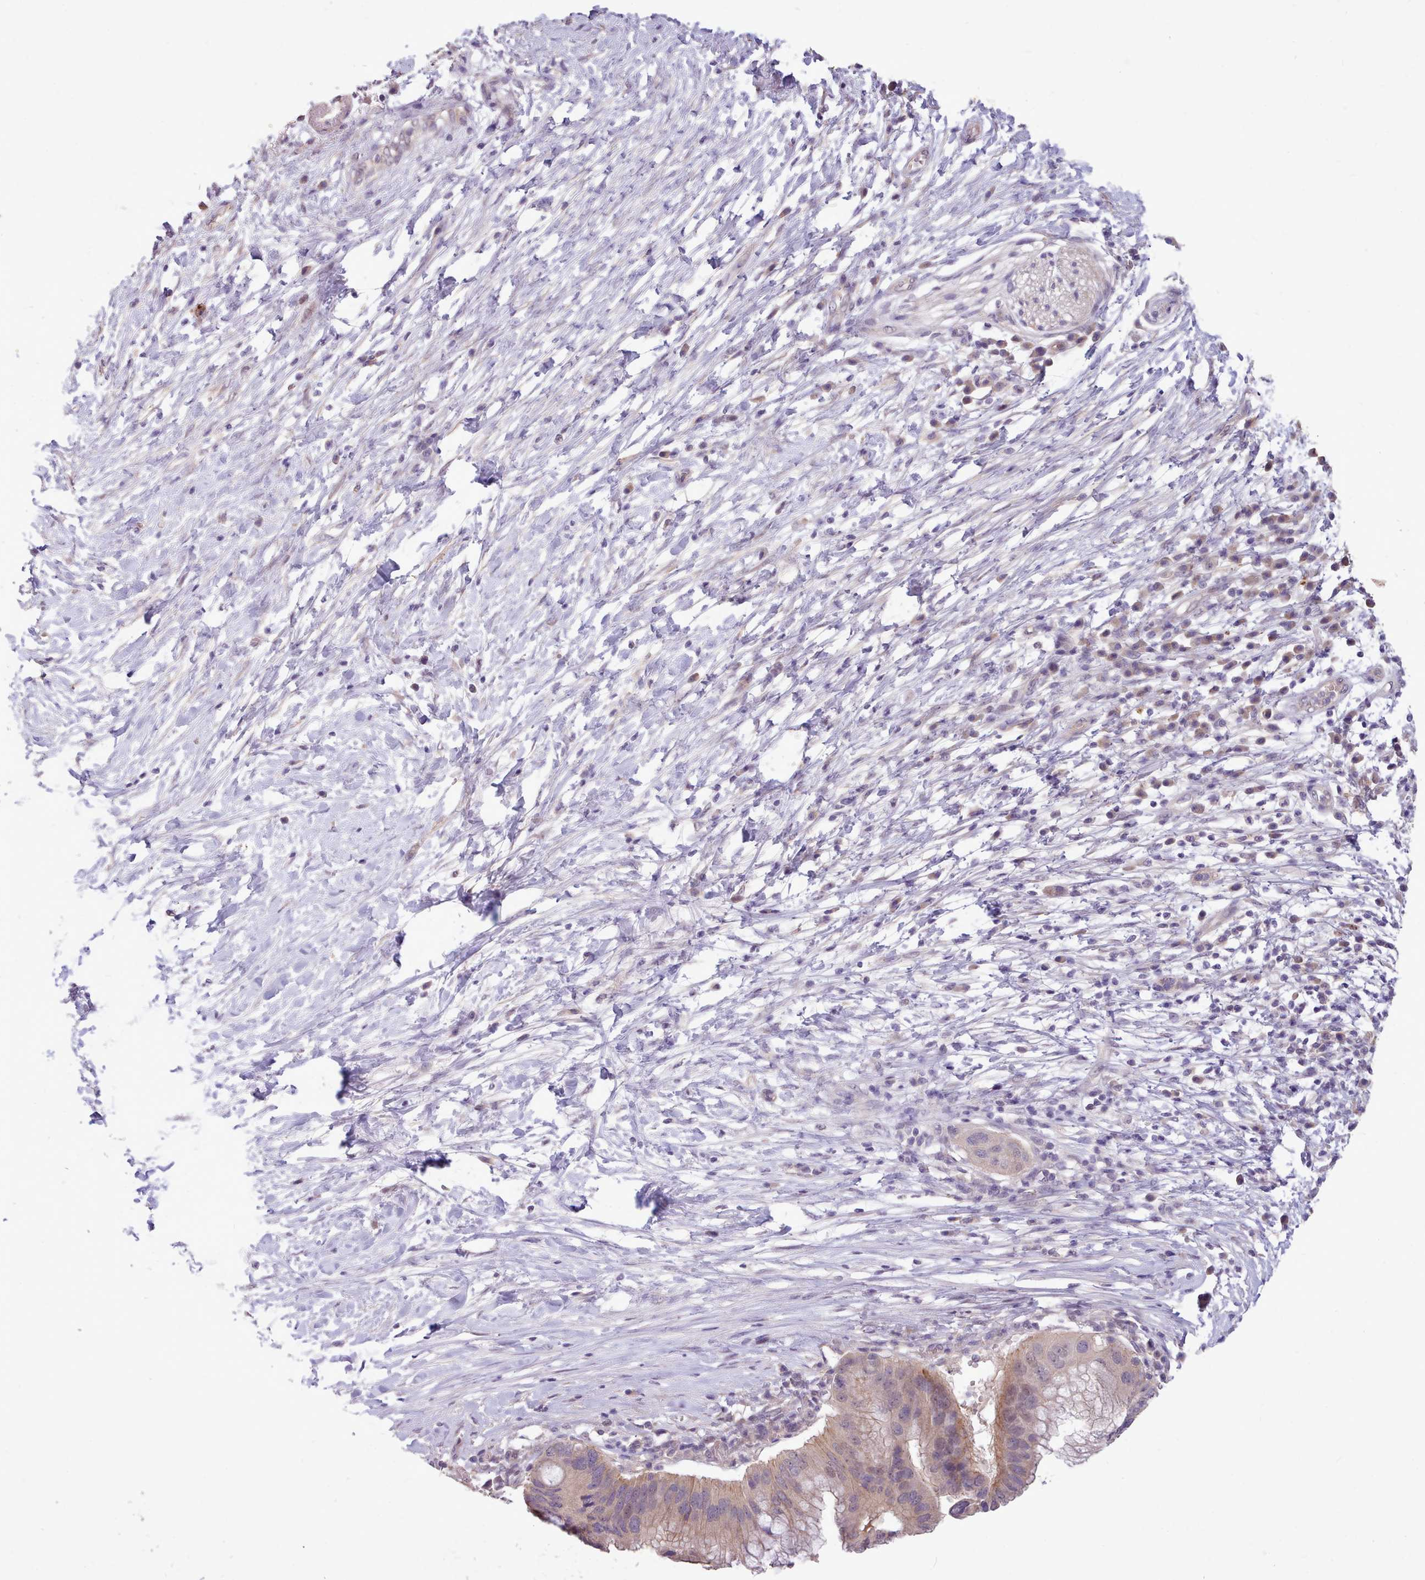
{"staining": {"intensity": "moderate", "quantity": "<25%", "location": "cytoplasmic/membranous"}, "tissue": "pancreatic cancer", "cell_type": "Tumor cells", "image_type": "cancer", "snomed": [{"axis": "morphology", "description": "Adenocarcinoma, NOS"}, {"axis": "topography", "description": "Pancreas"}], "caption": "An IHC photomicrograph of neoplastic tissue is shown. Protein staining in brown shows moderate cytoplasmic/membranous positivity in pancreatic cancer within tumor cells.", "gene": "ZNF607", "patient": {"sex": "male", "age": 68}}